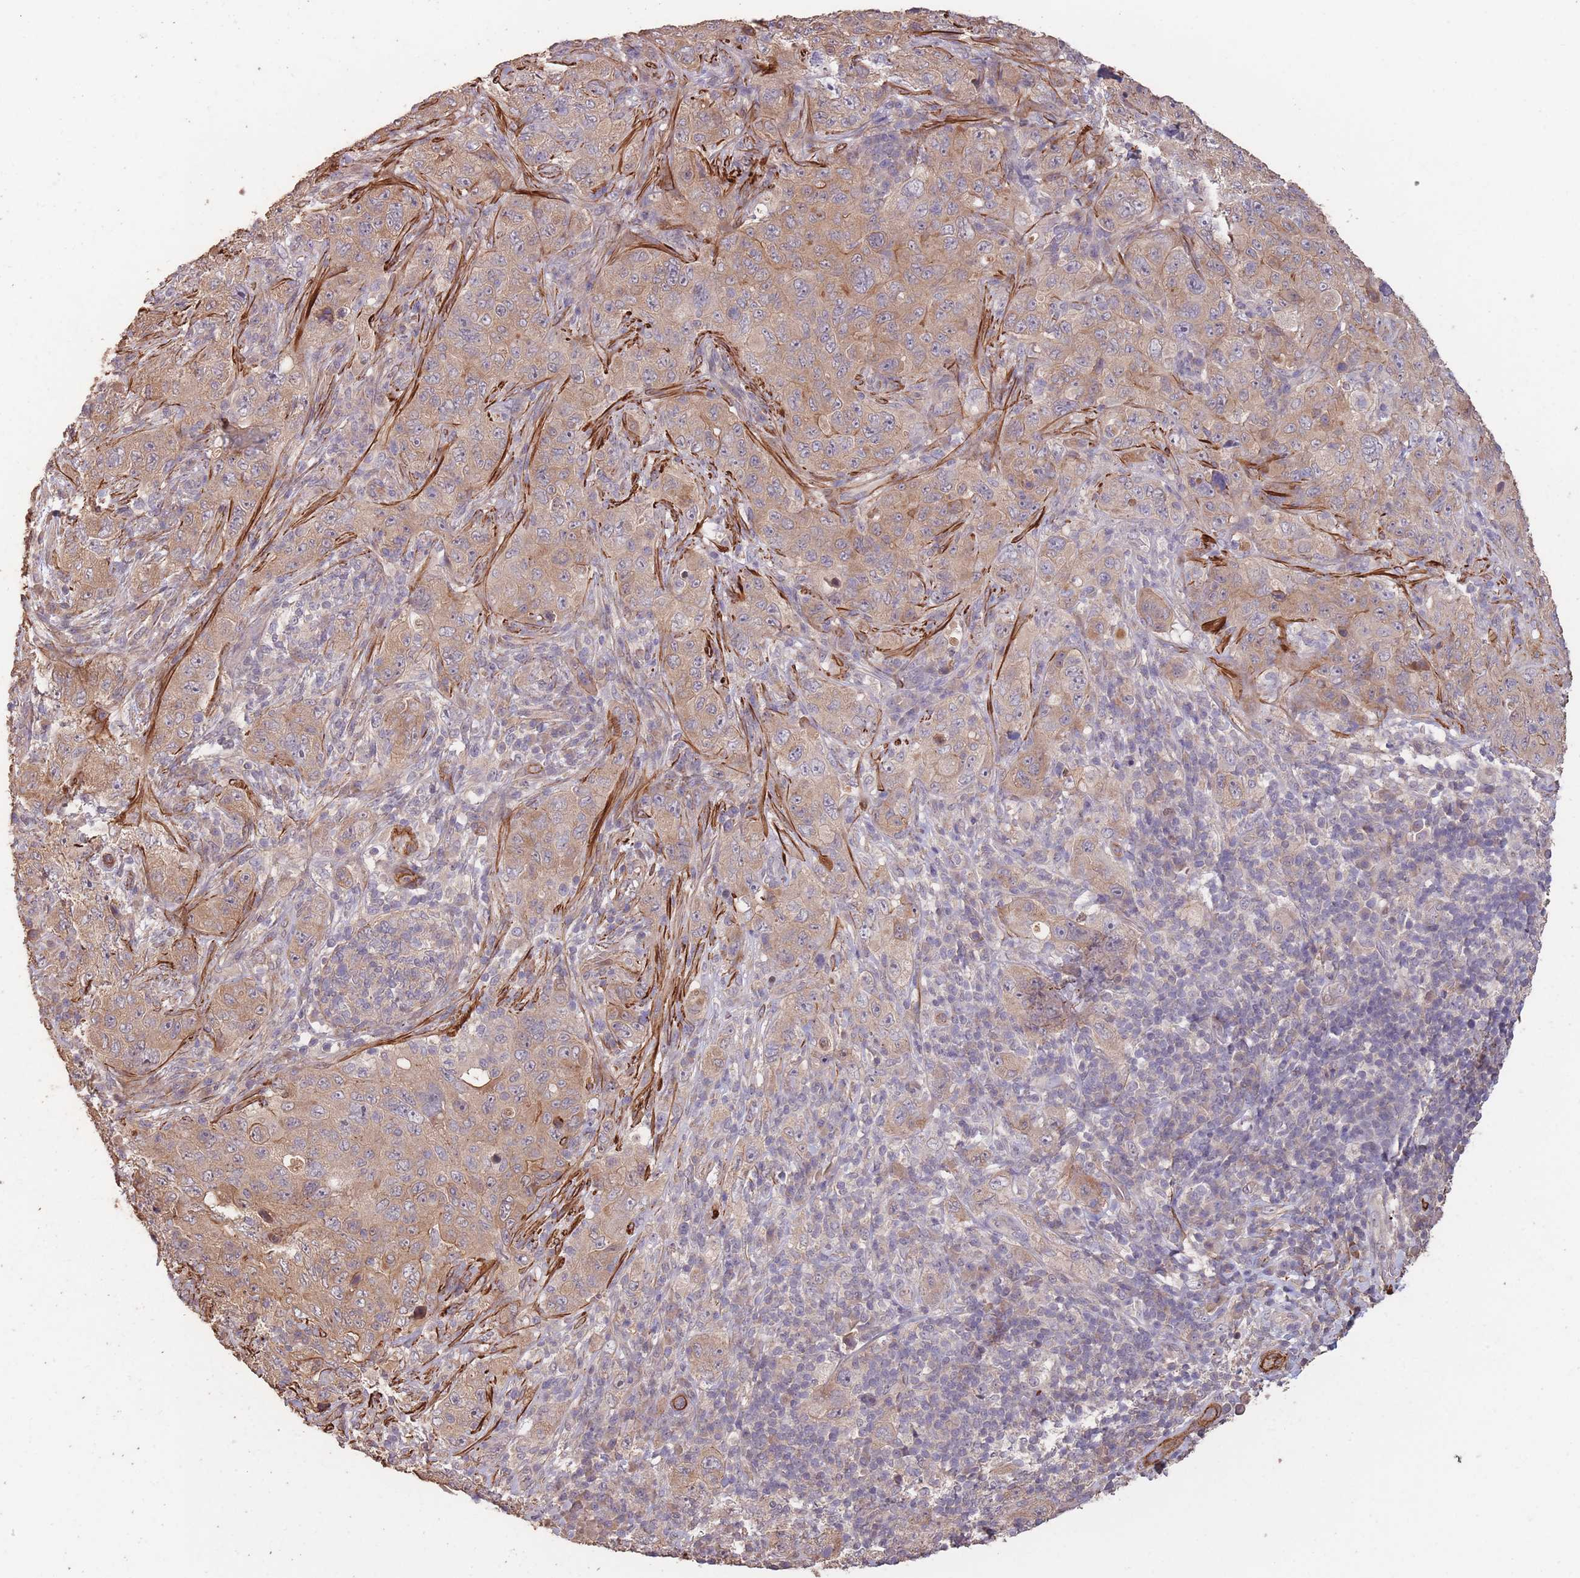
{"staining": {"intensity": "moderate", "quantity": ">75%", "location": "cytoplasmic/membranous"}, "tissue": "pancreatic cancer", "cell_type": "Tumor cells", "image_type": "cancer", "snomed": [{"axis": "morphology", "description": "Adenocarcinoma, NOS"}, {"axis": "topography", "description": "Pancreas"}], "caption": "Protein expression analysis of pancreatic cancer (adenocarcinoma) shows moderate cytoplasmic/membranous positivity in about >75% of tumor cells.", "gene": "NLRC4", "patient": {"sex": "male", "age": 68}}